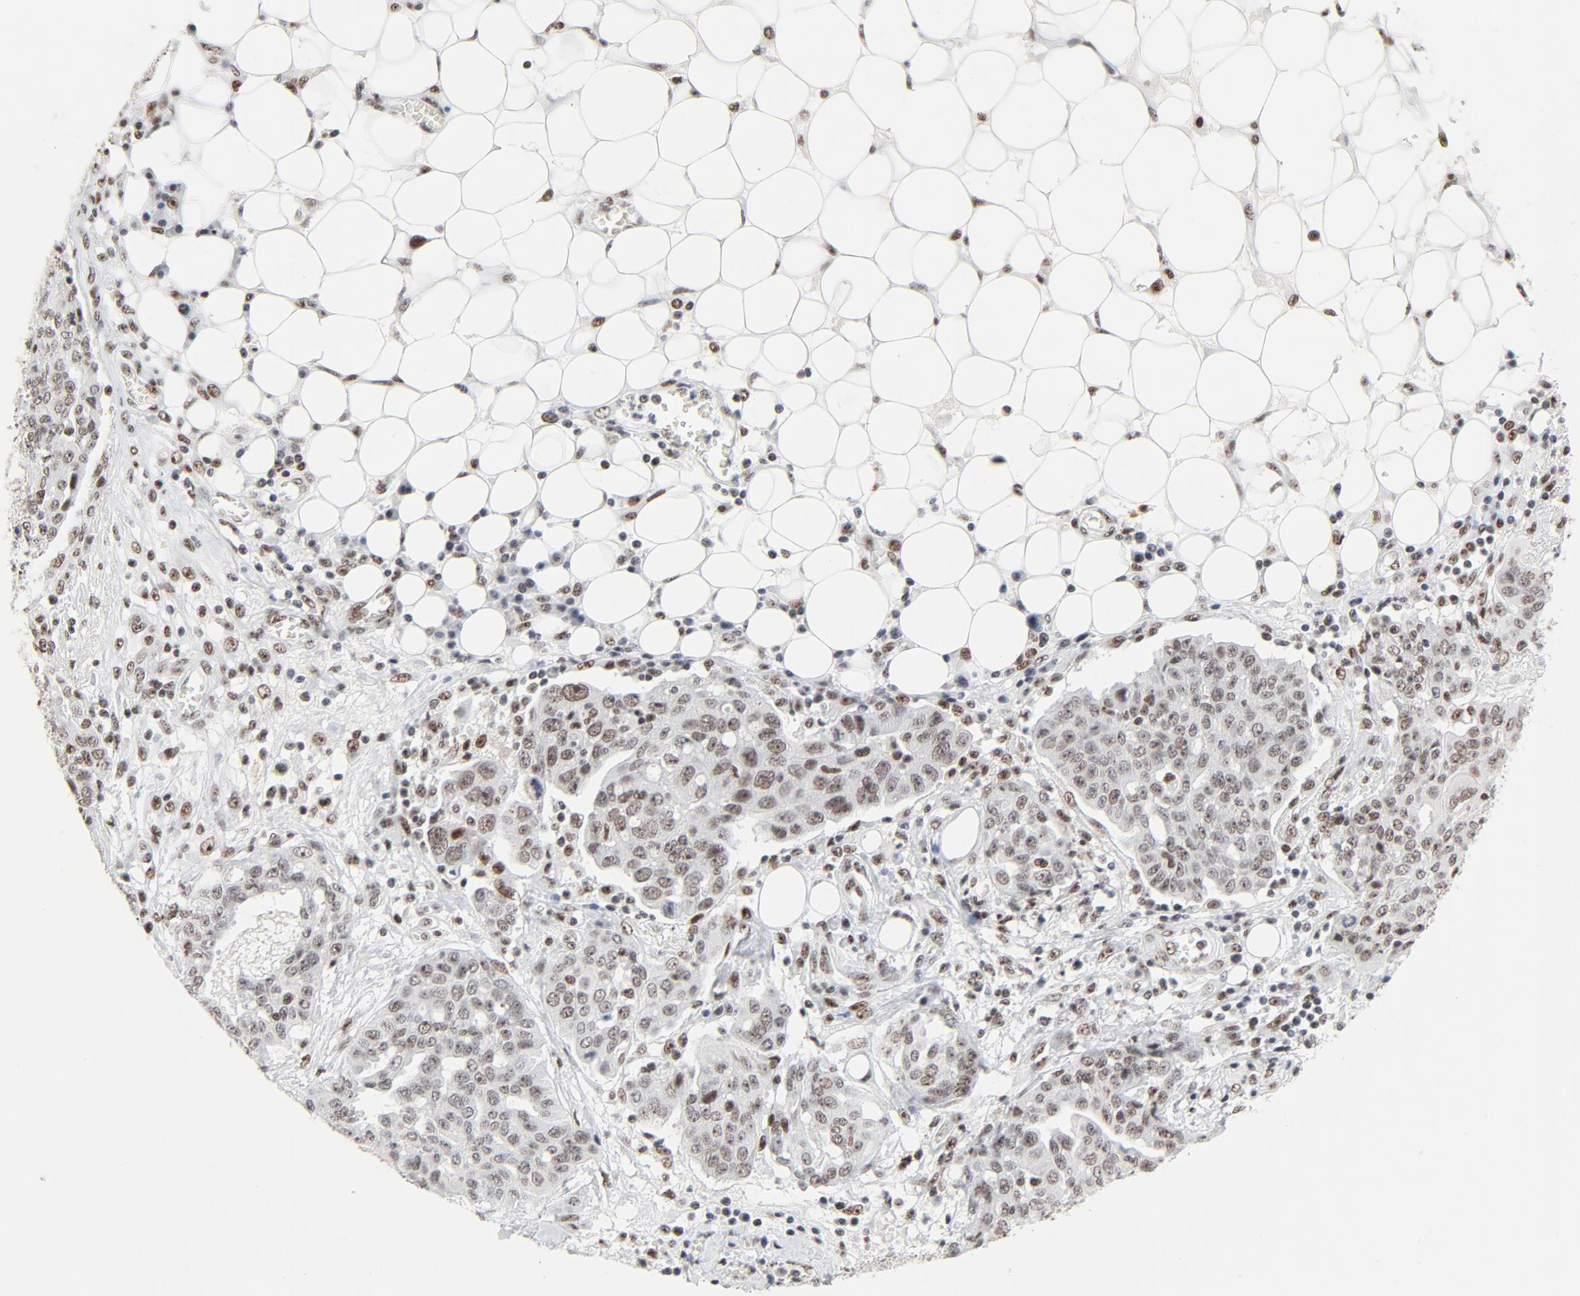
{"staining": {"intensity": "moderate", "quantity": ">75%", "location": "nuclear"}, "tissue": "ovarian cancer", "cell_type": "Tumor cells", "image_type": "cancer", "snomed": [{"axis": "morphology", "description": "Cystadenocarcinoma, serous, NOS"}, {"axis": "topography", "description": "Soft tissue"}, {"axis": "topography", "description": "Ovary"}], "caption": "DAB (3,3'-diaminobenzidine) immunohistochemical staining of human ovarian cancer (serous cystadenocarcinoma) shows moderate nuclear protein positivity in about >75% of tumor cells. (Stains: DAB in brown, nuclei in blue, Microscopy: brightfield microscopy at high magnification).", "gene": "GTF2H1", "patient": {"sex": "female", "age": 57}}